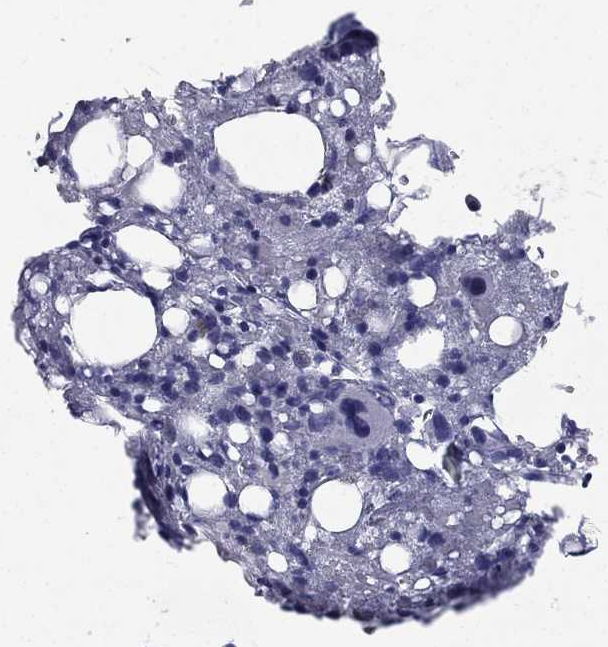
{"staining": {"intensity": "negative", "quantity": "none", "location": "none"}, "tissue": "bone marrow", "cell_type": "Hematopoietic cells", "image_type": "normal", "snomed": [{"axis": "morphology", "description": "Normal tissue, NOS"}, {"axis": "topography", "description": "Bone marrow"}], "caption": "Immunohistochemistry micrograph of normal bone marrow: human bone marrow stained with DAB (3,3'-diaminobenzidine) exhibits no significant protein positivity in hematopoietic cells.", "gene": "IFT27", "patient": {"sex": "female", "age": 54}}